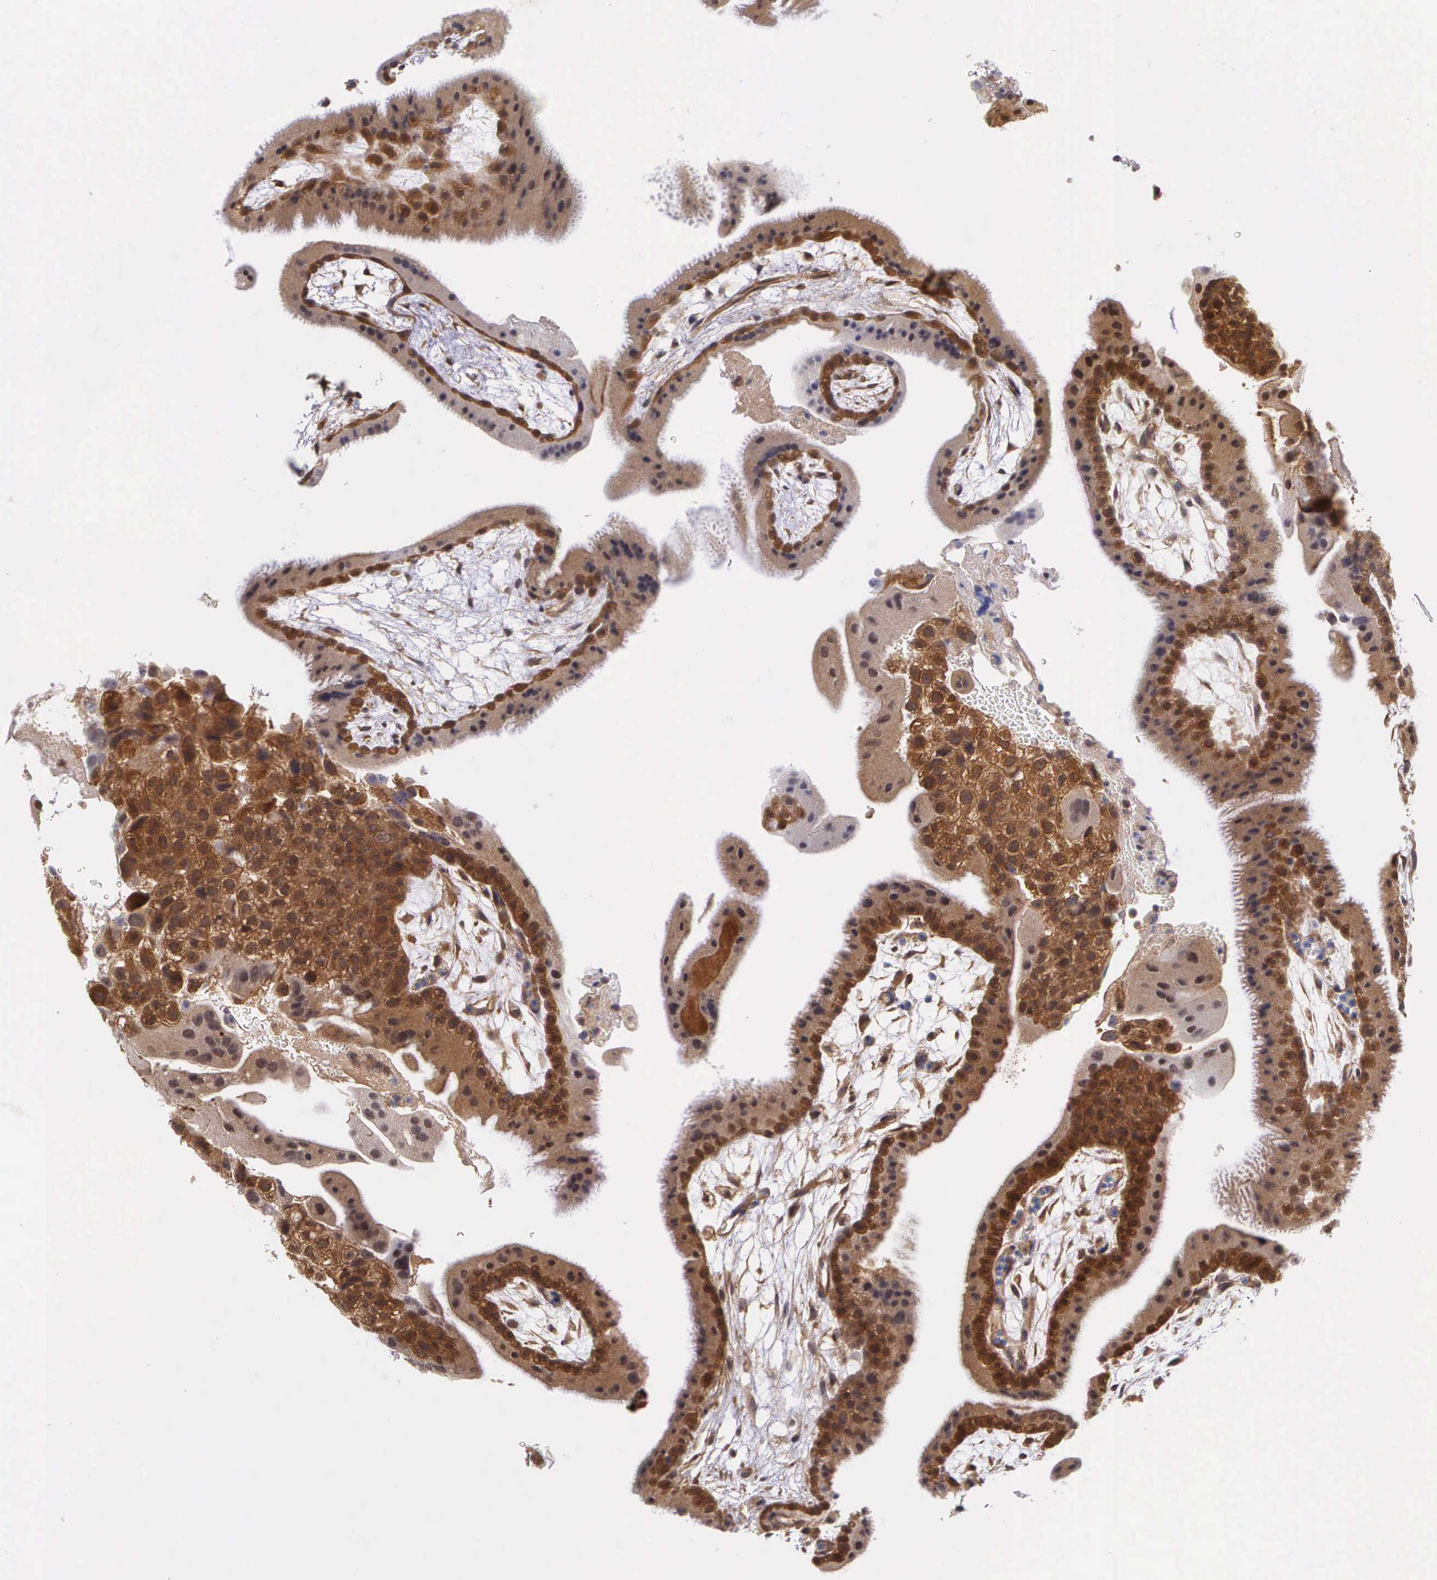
{"staining": {"intensity": "strong", "quantity": ">75%", "location": "cytoplasmic/membranous"}, "tissue": "placenta", "cell_type": "Decidual cells", "image_type": "normal", "snomed": [{"axis": "morphology", "description": "Normal tissue, NOS"}, {"axis": "topography", "description": "Placenta"}], "caption": "The image demonstrates a brown stain indicating the presence of a protein in the cytoplasmic/membranous of decidual cells in placenta. The protein of interest is stained brown, and the nuclei are stained in blue (DAB (3,3'-diaminobenzidine) IHC with brightfield microscopy, high magnification).", "gene": "IGBP1P2", "patient": {"sex": "female", "age": 19}}